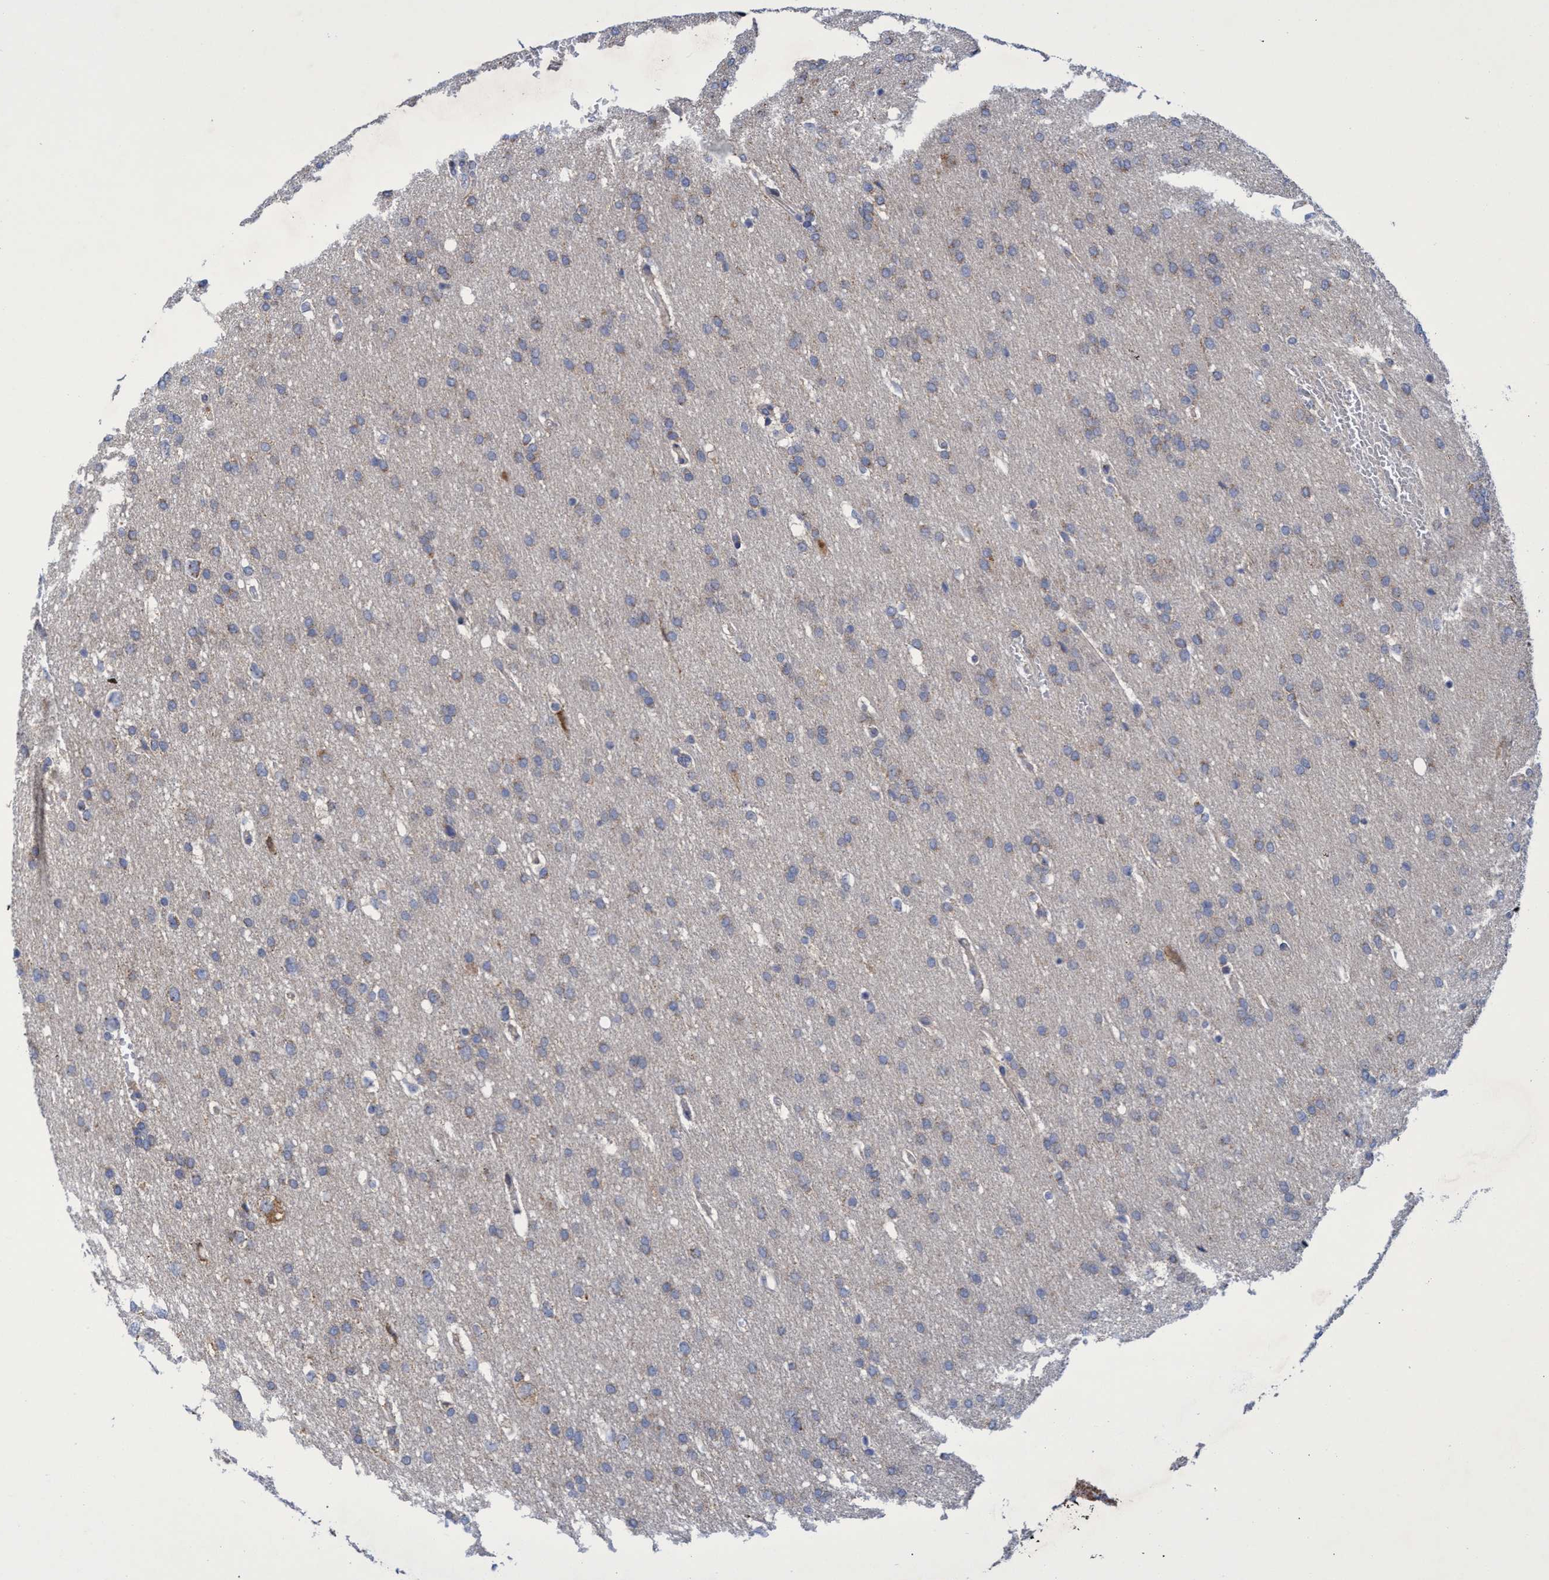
{"staining": {"intensity": "weak", "quantity": "<25%", "location": "cytoplasmic/membranous"}, "tissue": "glioma", "cell_type": "Tumor cells", "image_type": "cancer", "snomed": [{"axis": "morphology", "description": "Glioma, malignant, Low grade"}, {"axis": "topography", "description": "Brain"}], "caption": "Immunohistochemical staining of human glioma exhibits no significant staining in tumor cells.", "gene": "NAT16", "patient": {"sex": "female", "age": 37}}